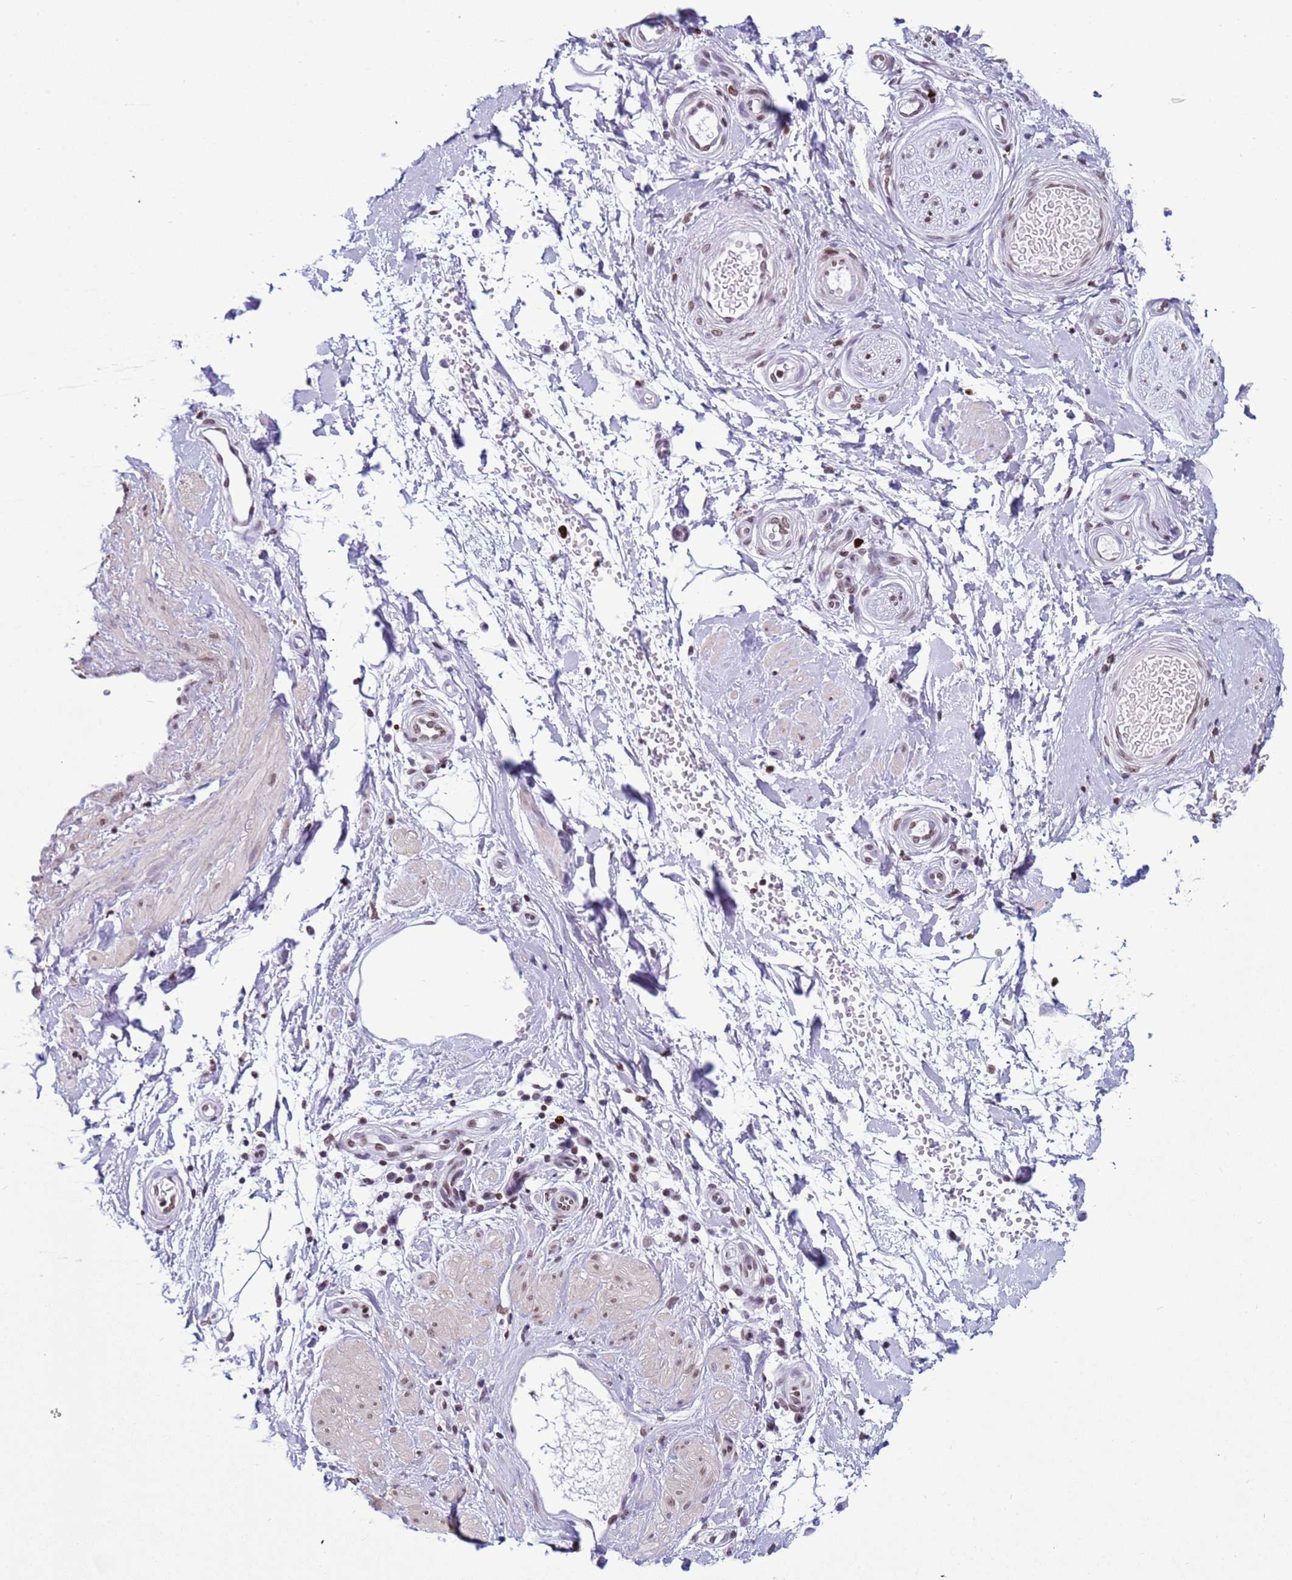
{"staining": {"intensity": "negative", "quantity": "none", "location": "none"}, "tissue": "adipose tissue", "cell_type": "Adipocytes", "image_type": "normal", "snomed": [{"axis": "morphology", "description": "Normal tissue, NOS"}, {"axis": "topography", "description": "Soft tissue"}, {"axis": "topography", "description": "Adipose tissue"}, {"axis": "topography", "description": "Vascular tissue"}, {"axis": "topography", "description": "Peripheral nerve tissue"}], "caption": "The photomicrograph exhibits no staining of adipocytes in benign adipose tissue. (DAB IHC with hematoxylin counter stain).", "gene": "H4C11", "patient": {"sex": "male", "age": 74}}